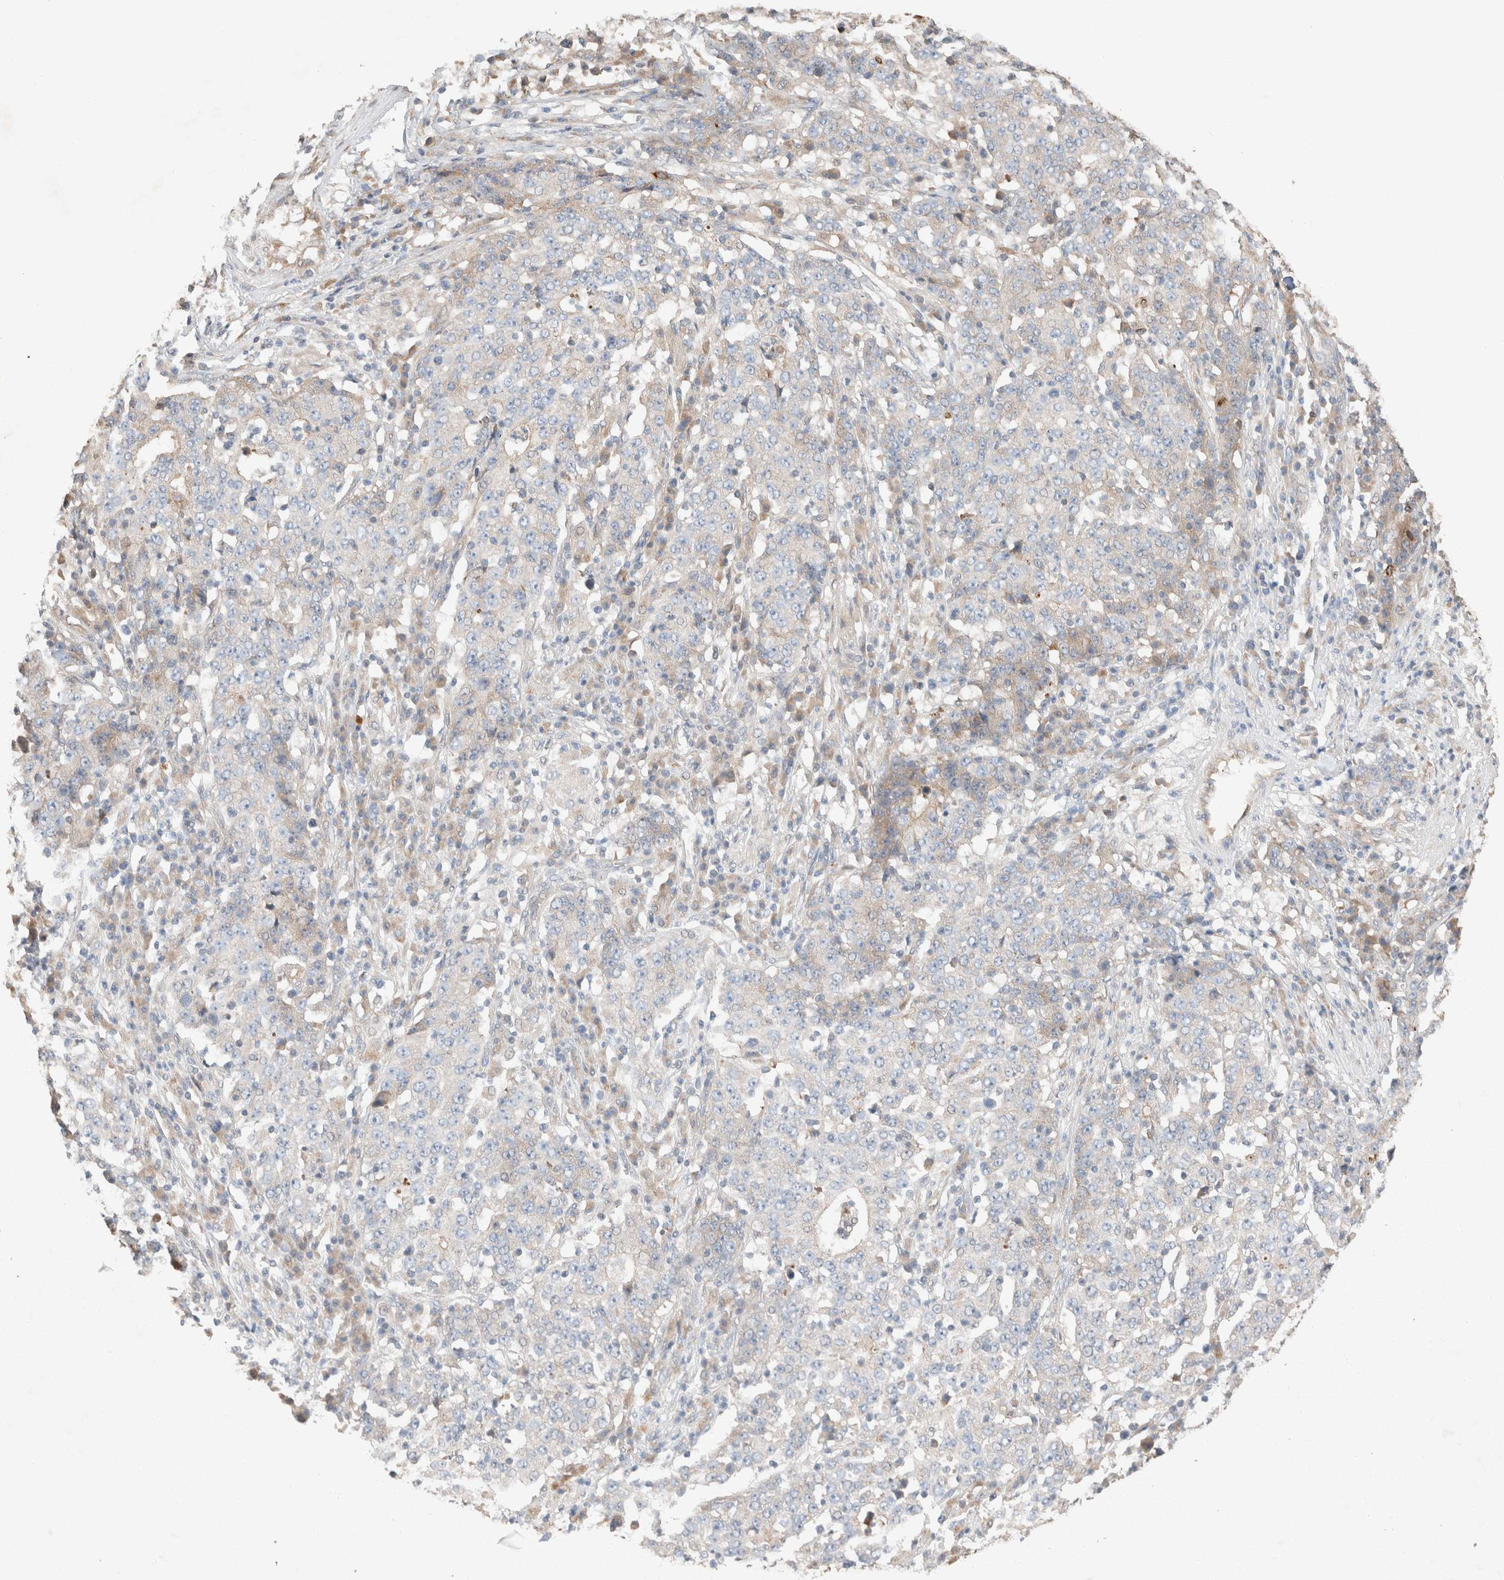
{"staining": {"intensity": "weak", "quantity": "<25%", "location": "cytoplasmic/membranous"}, "tissue": "stomach cancer", "cell_type": "Tumor cells", "image_type": "cancer", "snomed": [{"axis": "morphology", "description": "Adenocarcinoma, NOS"}, {"axis": "topography", "description": "Stomach"}], "caption": "Stomach cancer (adenocarcinoma) was stained to show a protein in brown. There is no significant positivity in tumor cells.", "gene": "TUBD1", "patient": {"sex": "male", "age": 59}}